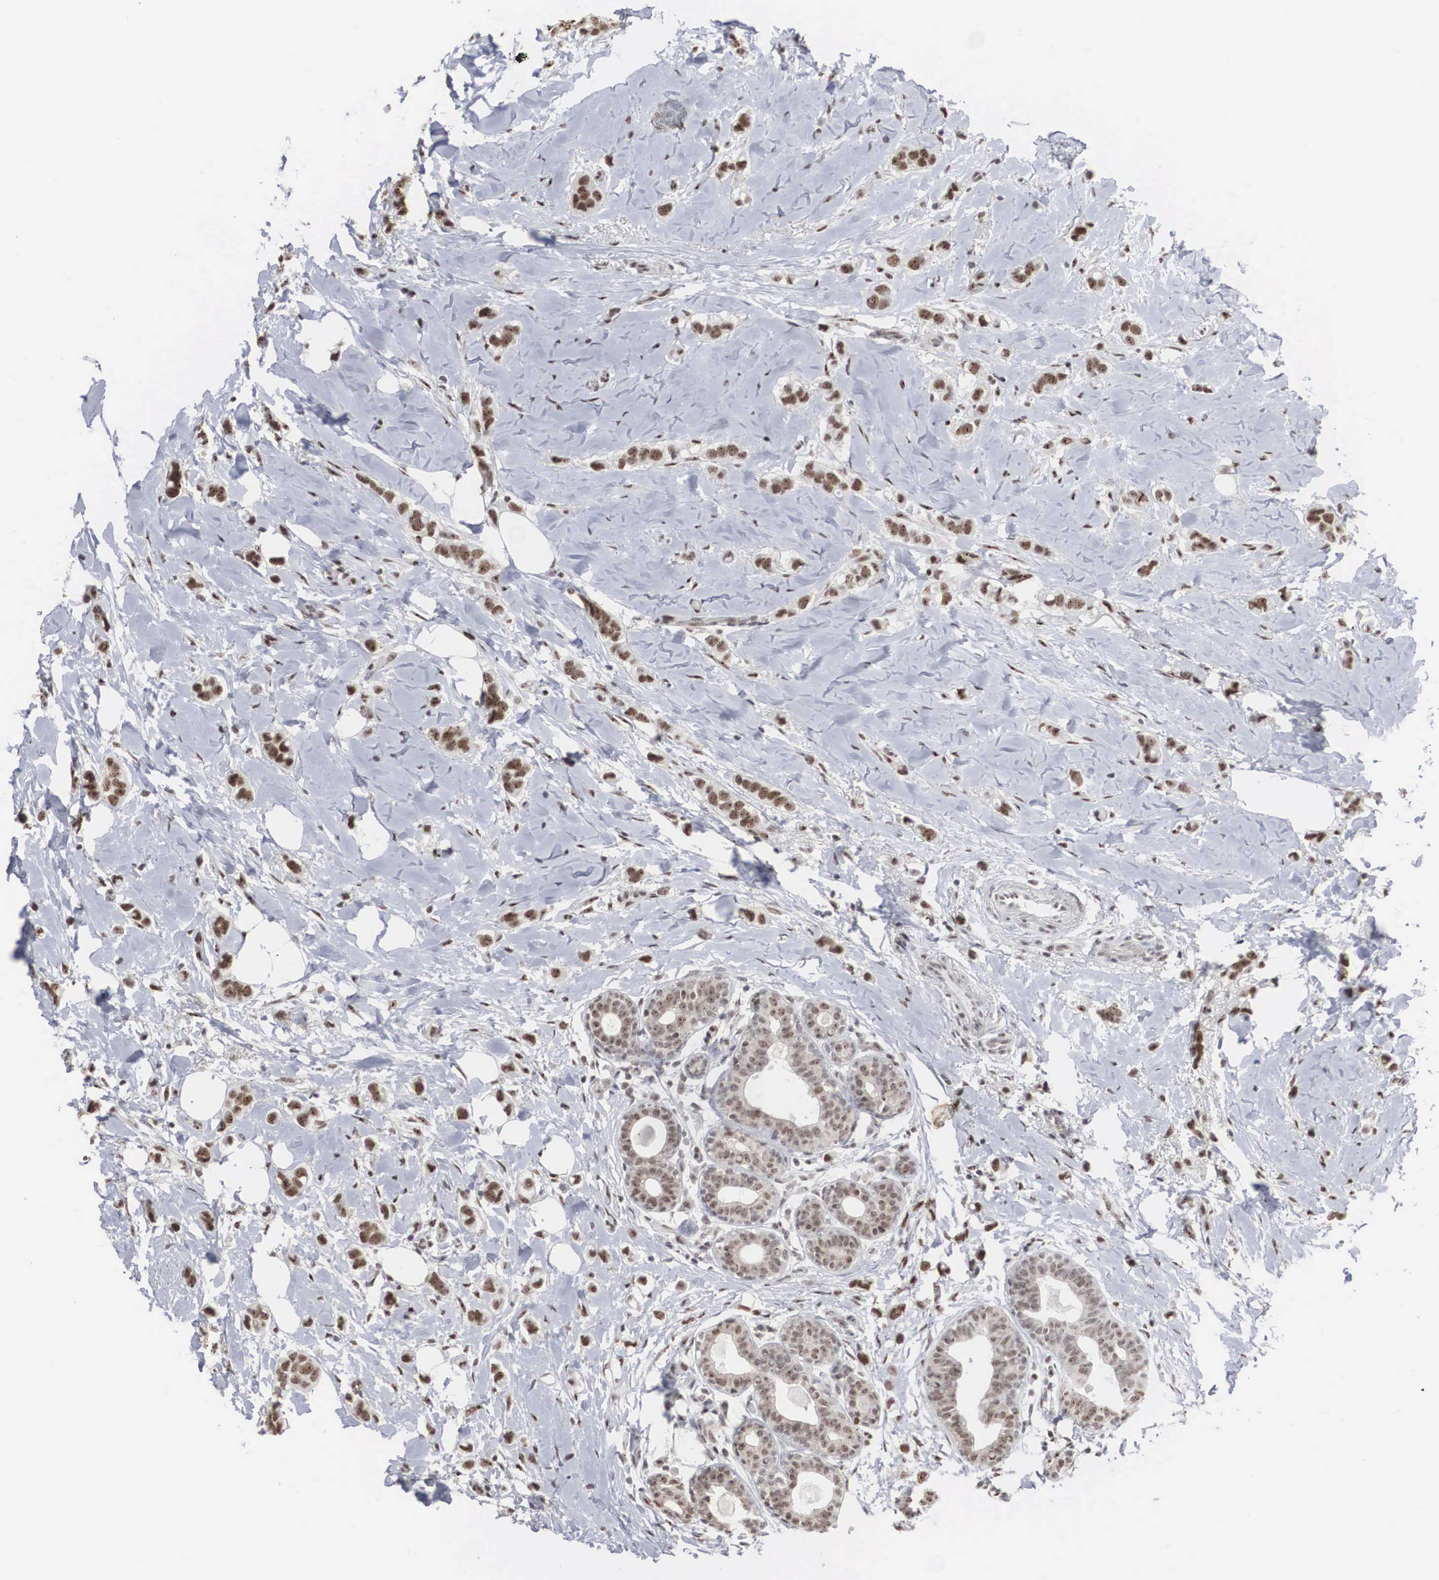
{"staining": {"intensity": "strong", "quantity": ">75%", "location": "nuclear"}, "tissue": "breast cancer", "cell_type": "Tumor cells", "image_type": "cancer", "snomed": [{"axis": "morphology", "description": "Duct carcinoma"}, {"axis": "topography", "description": "Breast"}], "caption": "Human invasive ductal carcinoma (breast) stained with a brown dye shows strong nuclear positive staining in about >75% of tumor cells.", "gene": "AUTS2", "patient": {"sex": "female", "age": 72}}